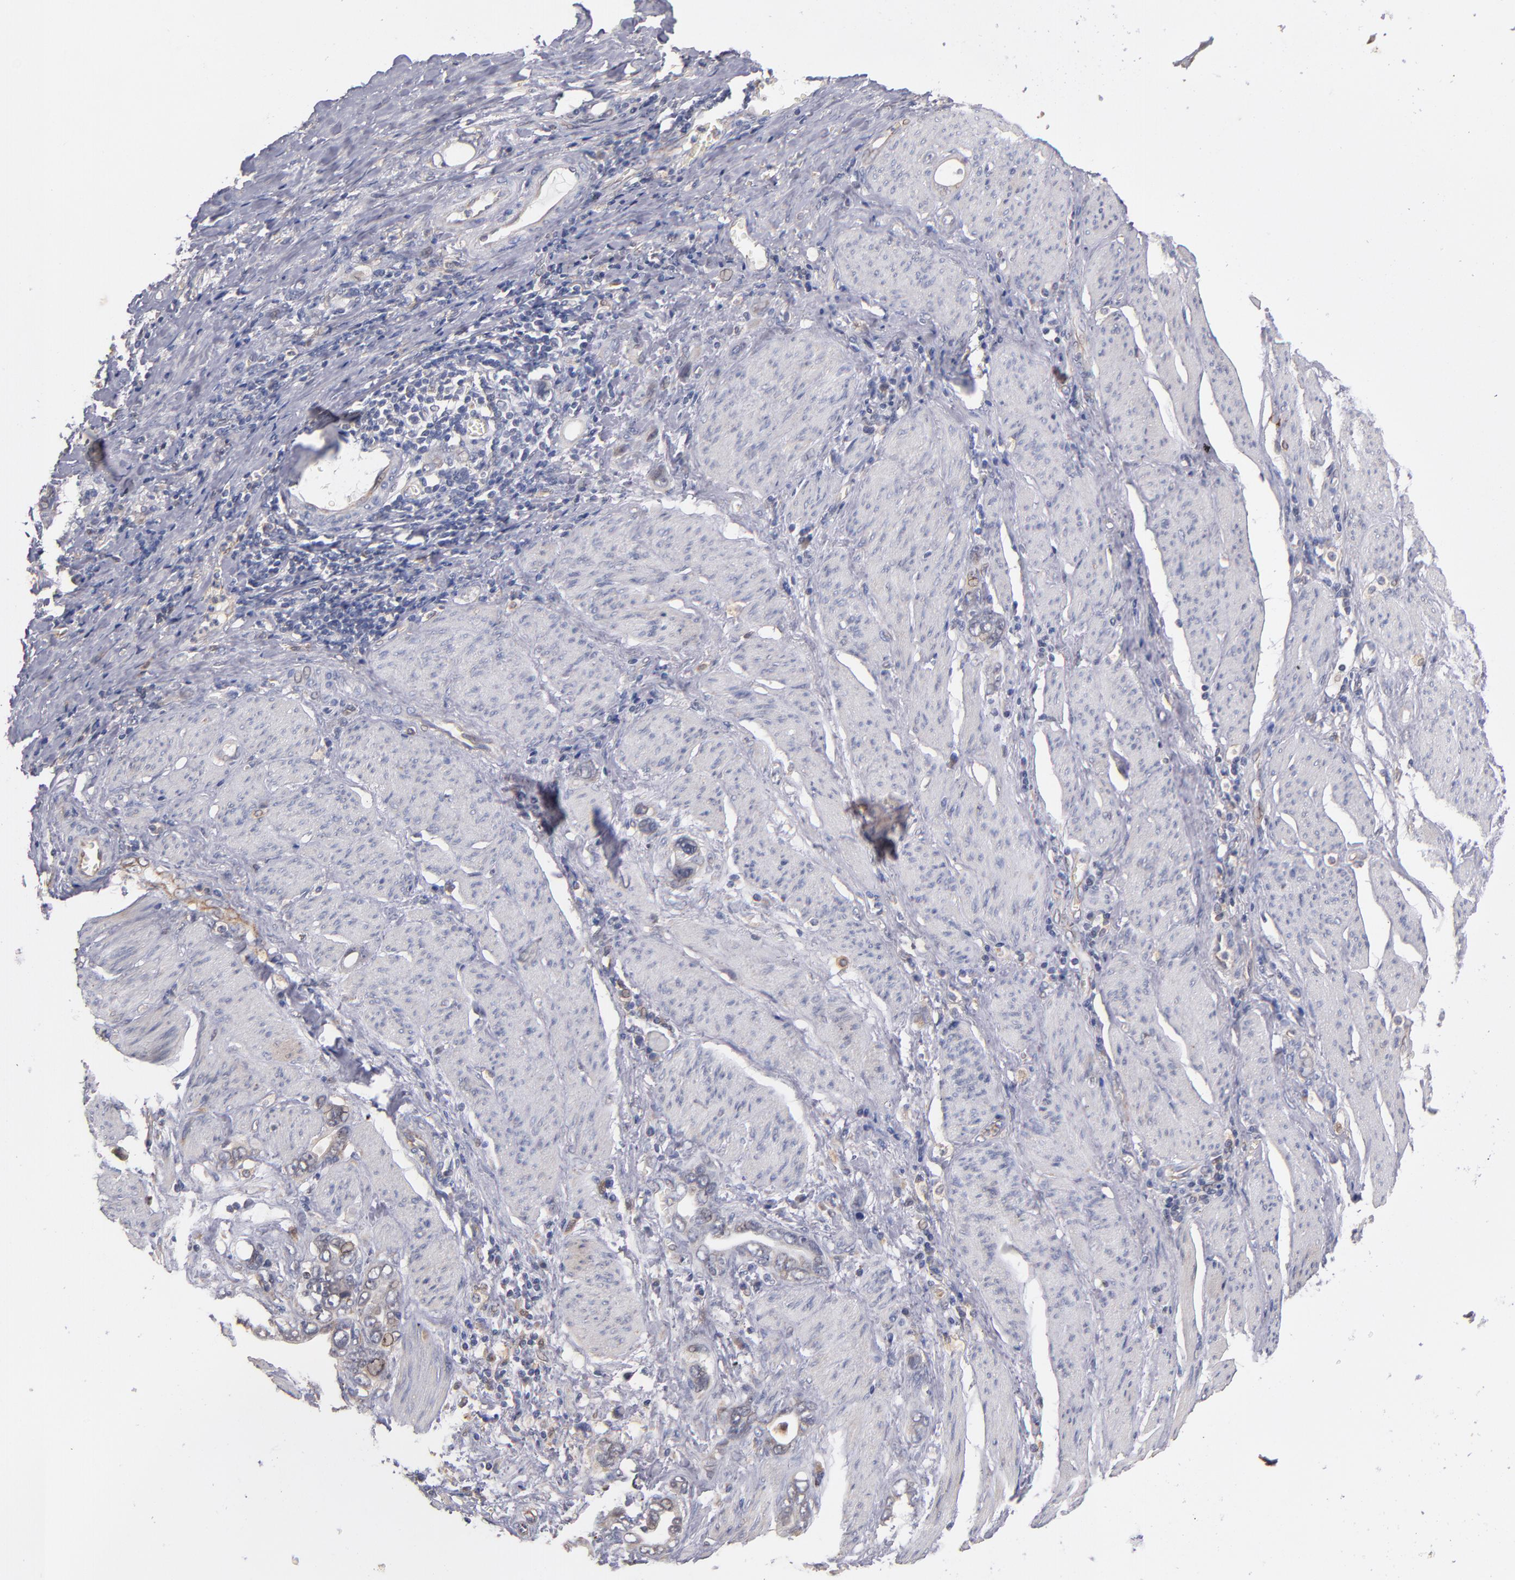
{"staining": {"intensity": "weak", "quantity": "25%-75%", "location": "cytoplasmic/membranous"}, "tissue": "stomach cancer", "cell_type": "Tumor cells", "image_type": "cancer", "snomed": [{"axis": "morphology", "description": "Adenocarcinoma, NOS"}, {"axis": "topography", "description": "Stomach"}], "caption": "Stomach cancer tissue exhibits weak cytoplasmic/membranous expression in approximately 25%-75% of tumor cells, visualized by immunohistochemistry.", "gene": "GMFG", "patient": {"sex": "male", "age": 78}}